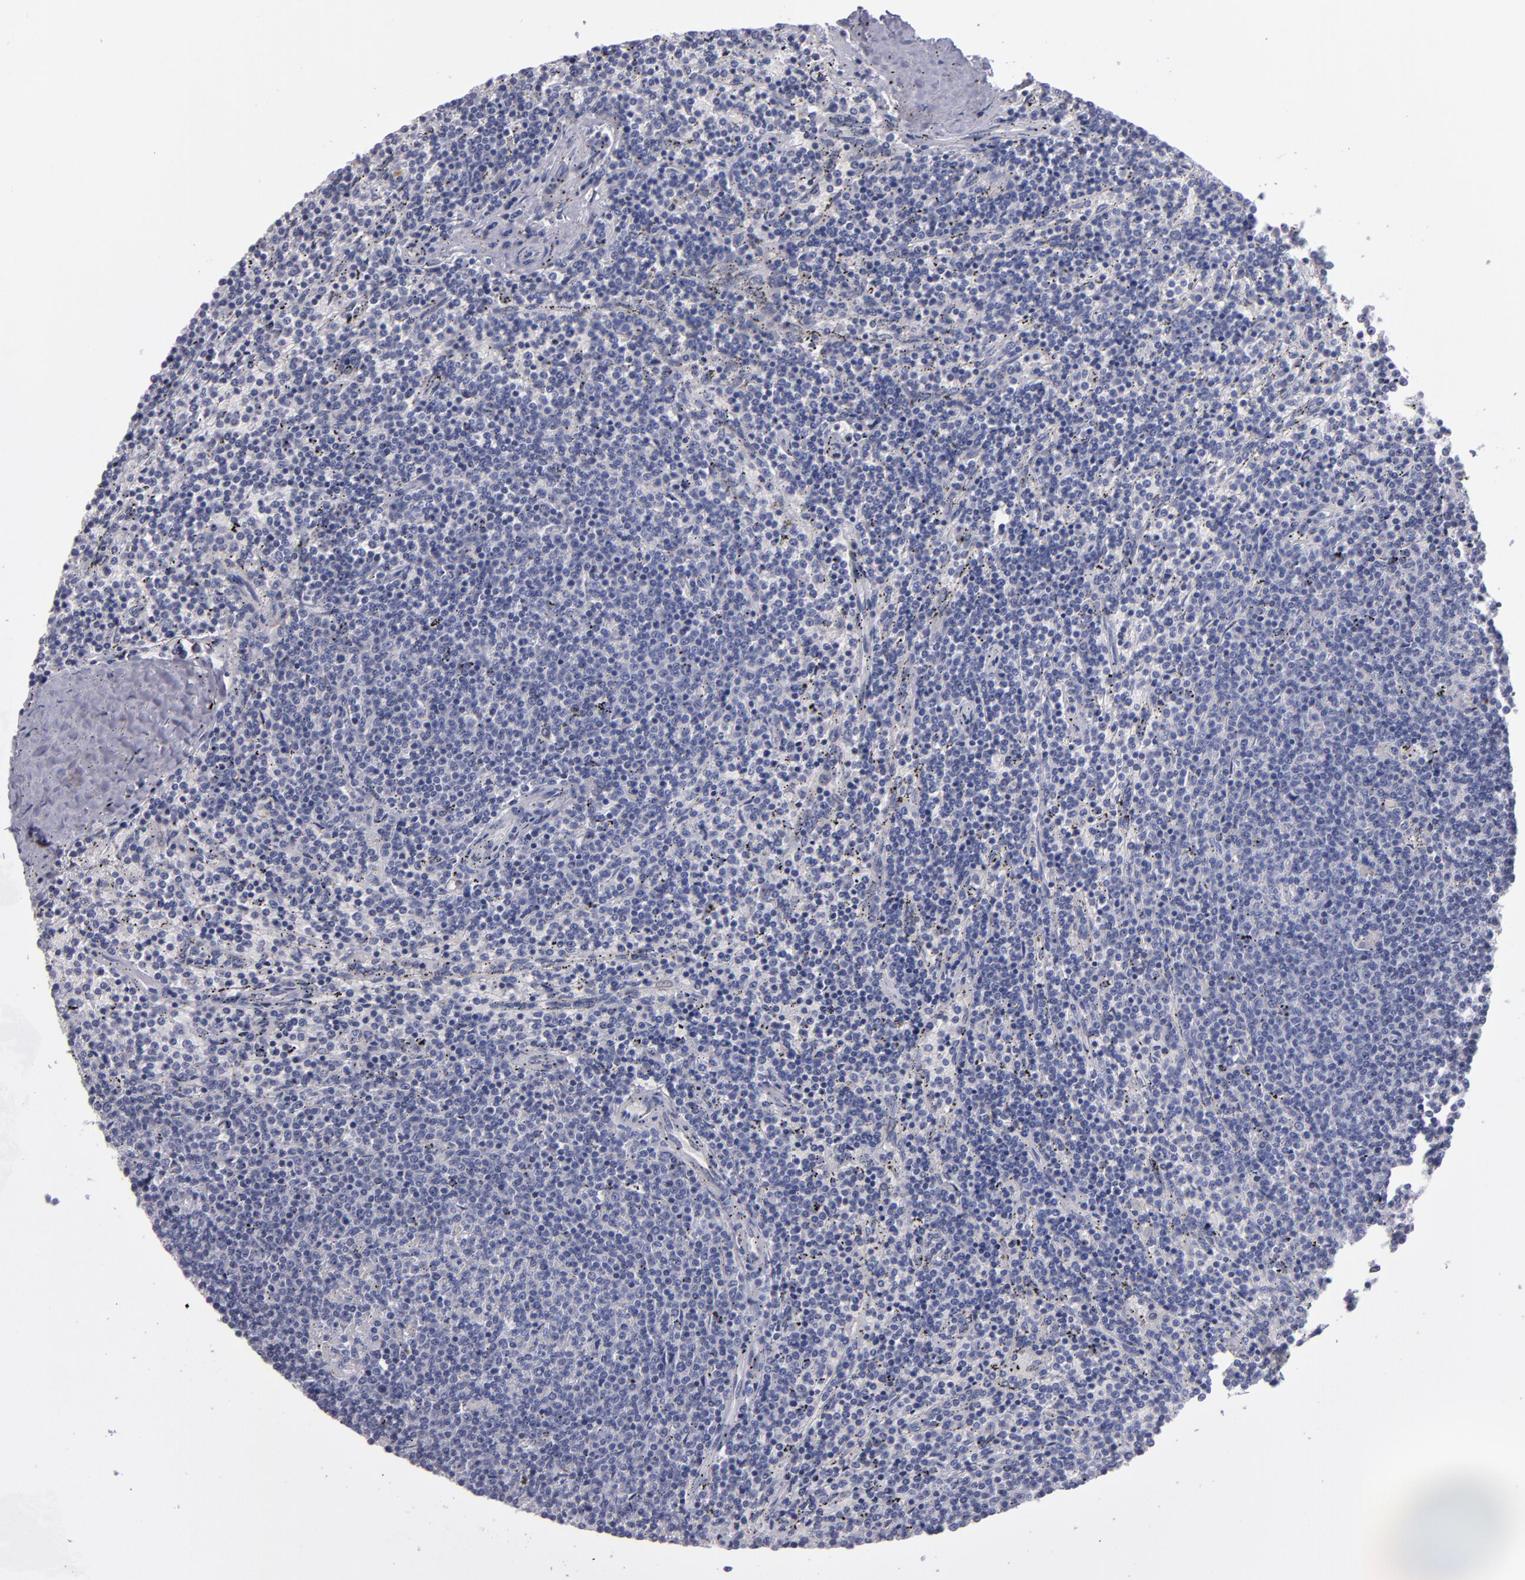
{"staining": {"intensity": "negative", "quantity": "none", "location": "none"}, "tissue": "lymphoma", "cell_type": "Tumor cells", "image_type": "cancer", "snomed": [{"axis": "morphology", "description": "Malignant lymphoma, non-Hodgkin's type, Low grade"}, {"axis": "topography", "description": "Spleen"}], "caption": "A histopathology image of human low-grade malignant lymphoma, non-Hodgkin's type is negative for staining in tumor cells. (Immunohistochemistry, brightfield microscopy, high magnification).", "gene": "CDH3", "patient": {"sex": "female", "age": 50}}